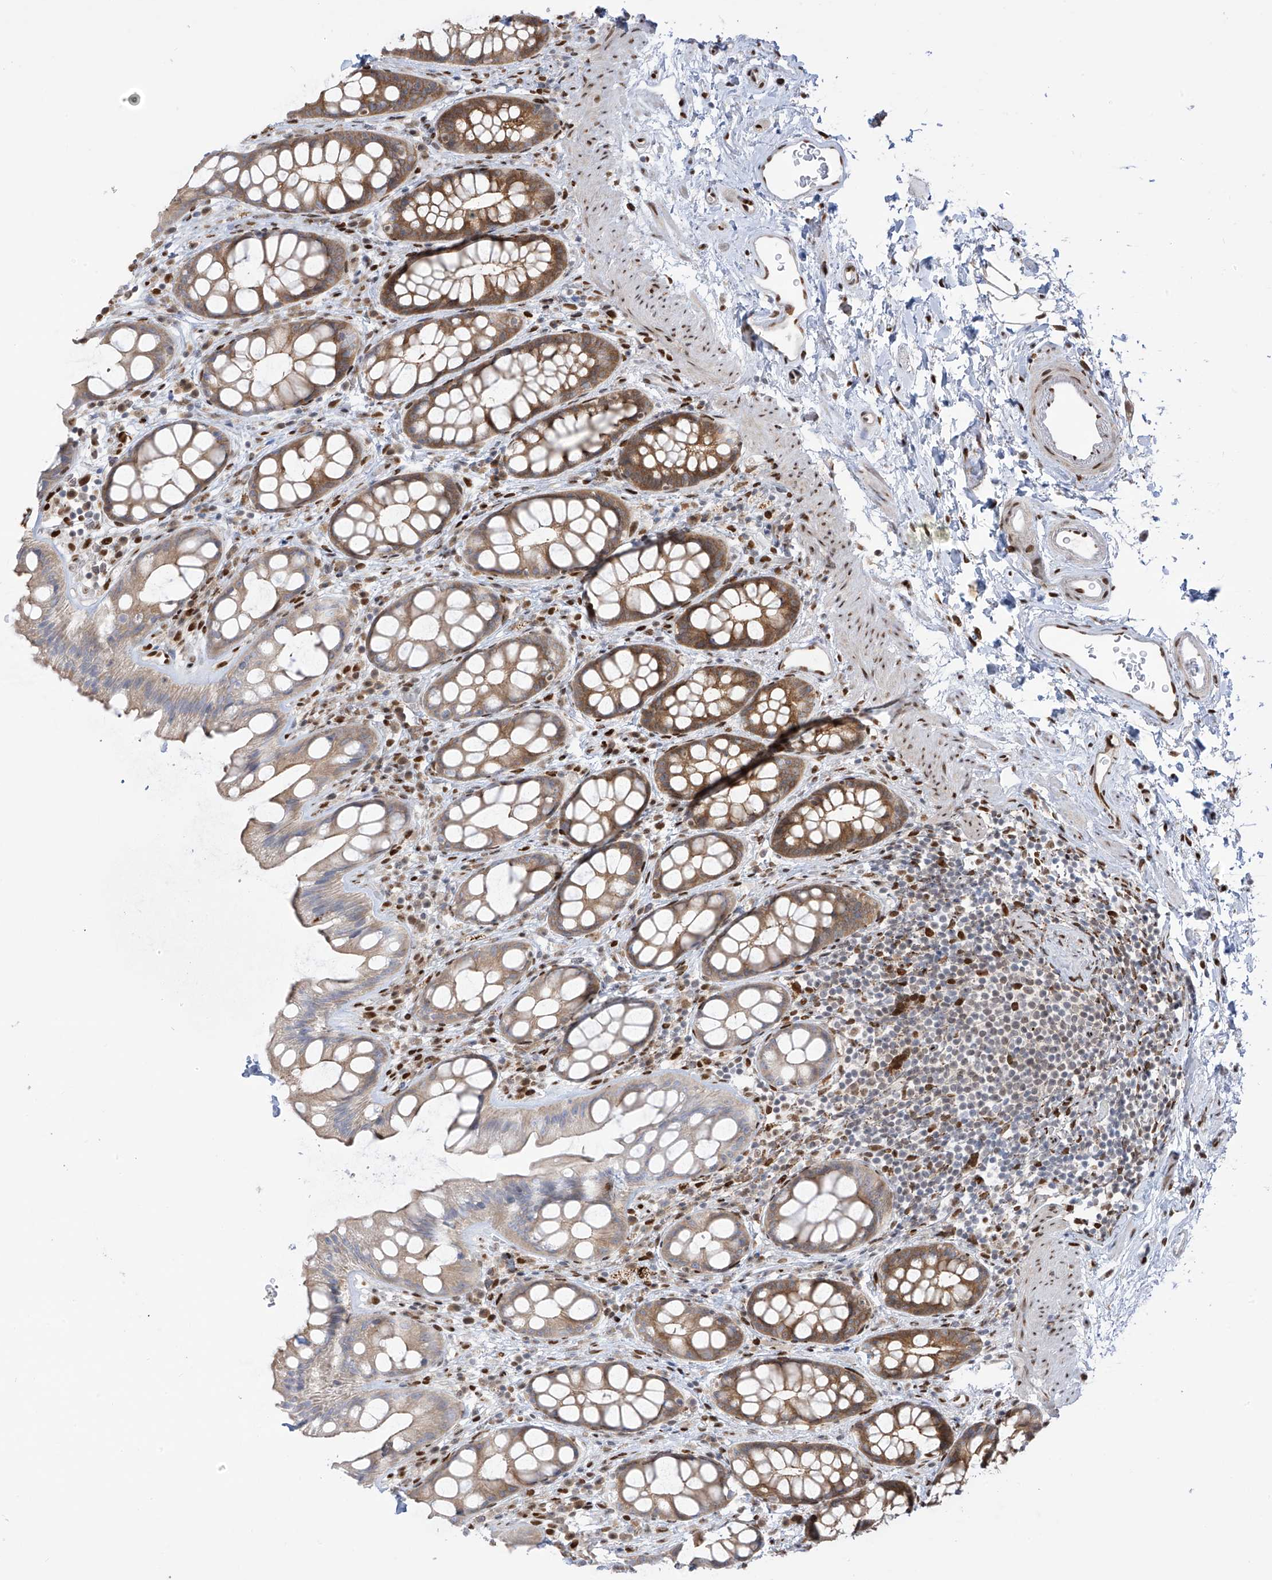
{"staining": {"intensity": "moderate", "quantity": "25%-75%", "location": "cytoplasmic/membranous"}, "tissue": "rectum", "cell_type": "Glandular cells", "image_type": "normal", "snomed": [{"axis": "morphology", "description": "Normal tissue, NOS"}, {"axis": "topography", "description": "Rectum"}], "caption": "DAB immunohistochemical staining of benign rectum displays moderate cytoplasmic/membranous protein expression in approximately 25%-75% of glandular cells. The protein is stained brown, and the nuclei are stained in blue (DAB (3,3'-diaminobenzidine) IHC with brightfield microscopy, high magnification).", "gene": "PM20D2", "patient": {"sex": "female", "age": 65}}